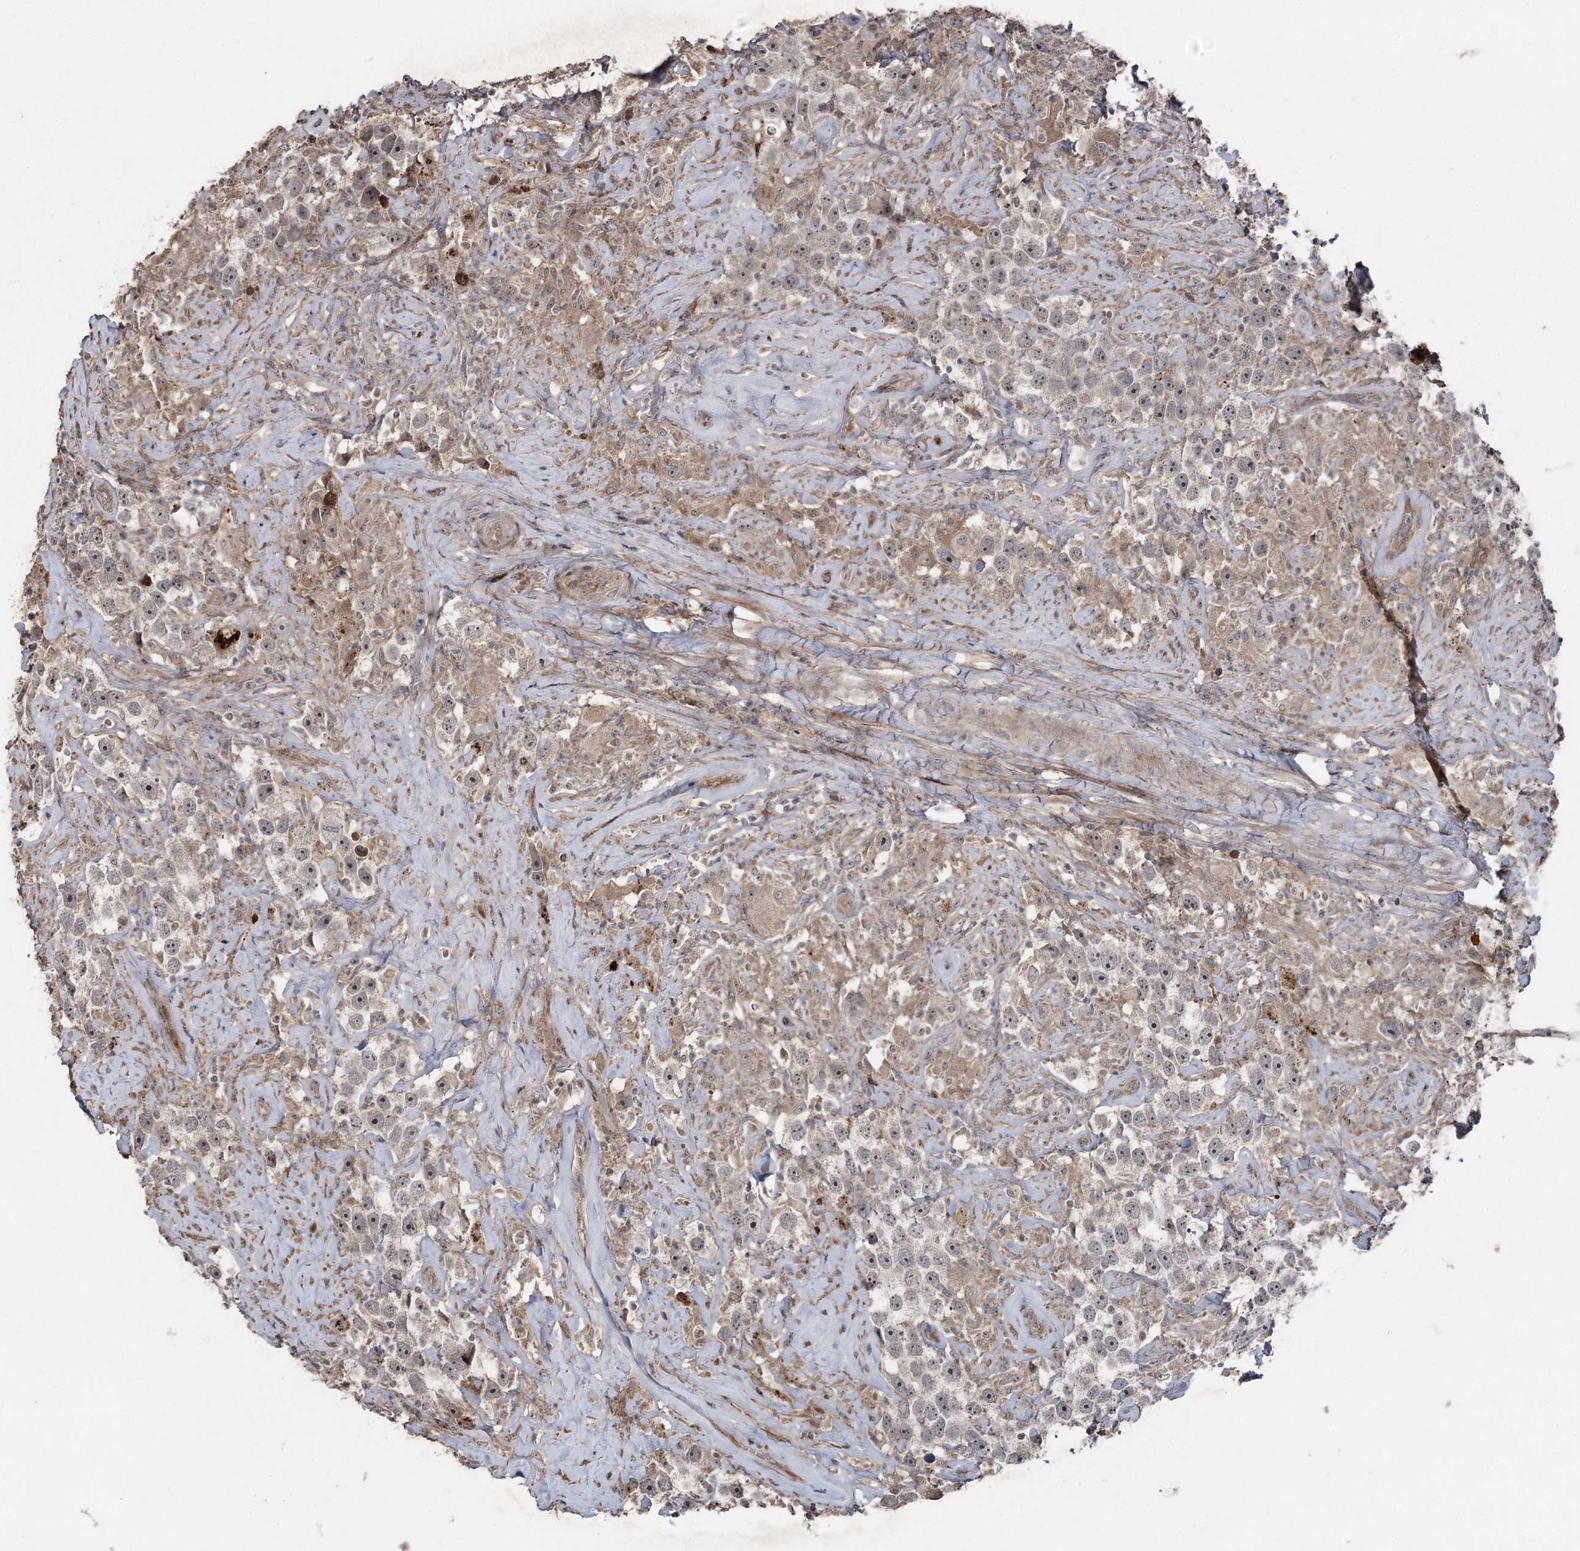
{"staining": {"intensity": "moderate", "quantity": "<25%", "location": "nuclear"}, "tissue": "testis cancer", "cell_type": "Tumor cells", "image_type": "cancer", "snomed": [{"axis": "morphology", "description": "Seminoma, NOS"}, {"axis": "topography", "description": "Testis"}], "caption": "A photomicrograph showing moderate nuclear staining in about <25% of tumor cells in testis seminoma, as visualized by brown immunohistochemical staining.", "gene": "MAPK8IP2", "patient": {"sex": "male", "age": 49}}